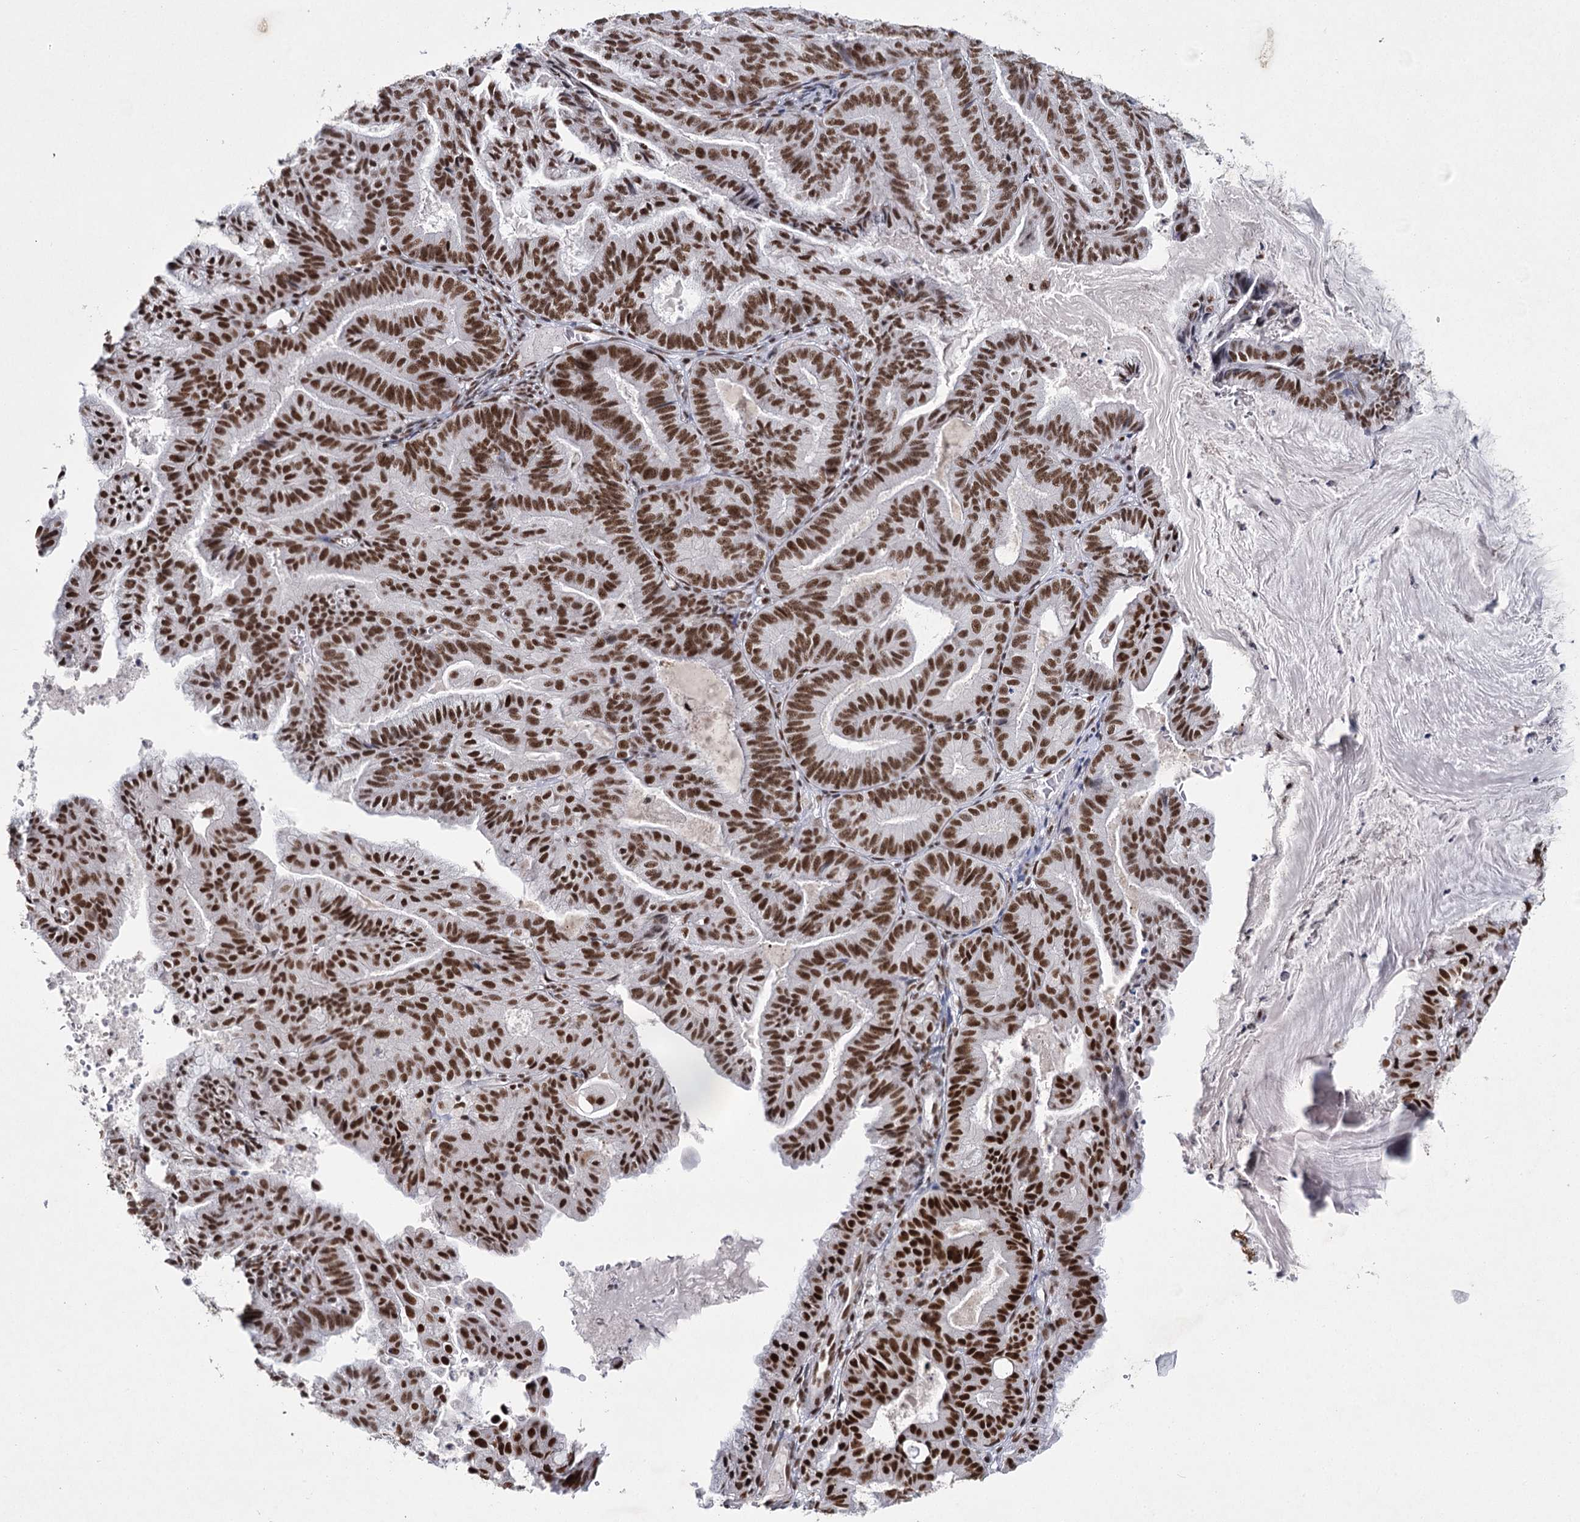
{"staining": {"intensity": "strong", "quantity": ">75%", "location": "nuclear"}, "tissue": "endometrial cancer", "cell_type": "Tumor cells", "image_type": "cancer", "snomed": [{"axis": "morphology", "description": "Adenocarcinoma, NOS"}, {"axis": "topography", "description": "Endometrium"}], "caption": "Protein expression analysis of human endometrial cancer reveals strong nuclear positivity in about >75% of tumor cells. (IHC, brightfield microscopy, high magnification).", "gene": "SCAF8", "patient": {"sex": "female", "age": 86}}